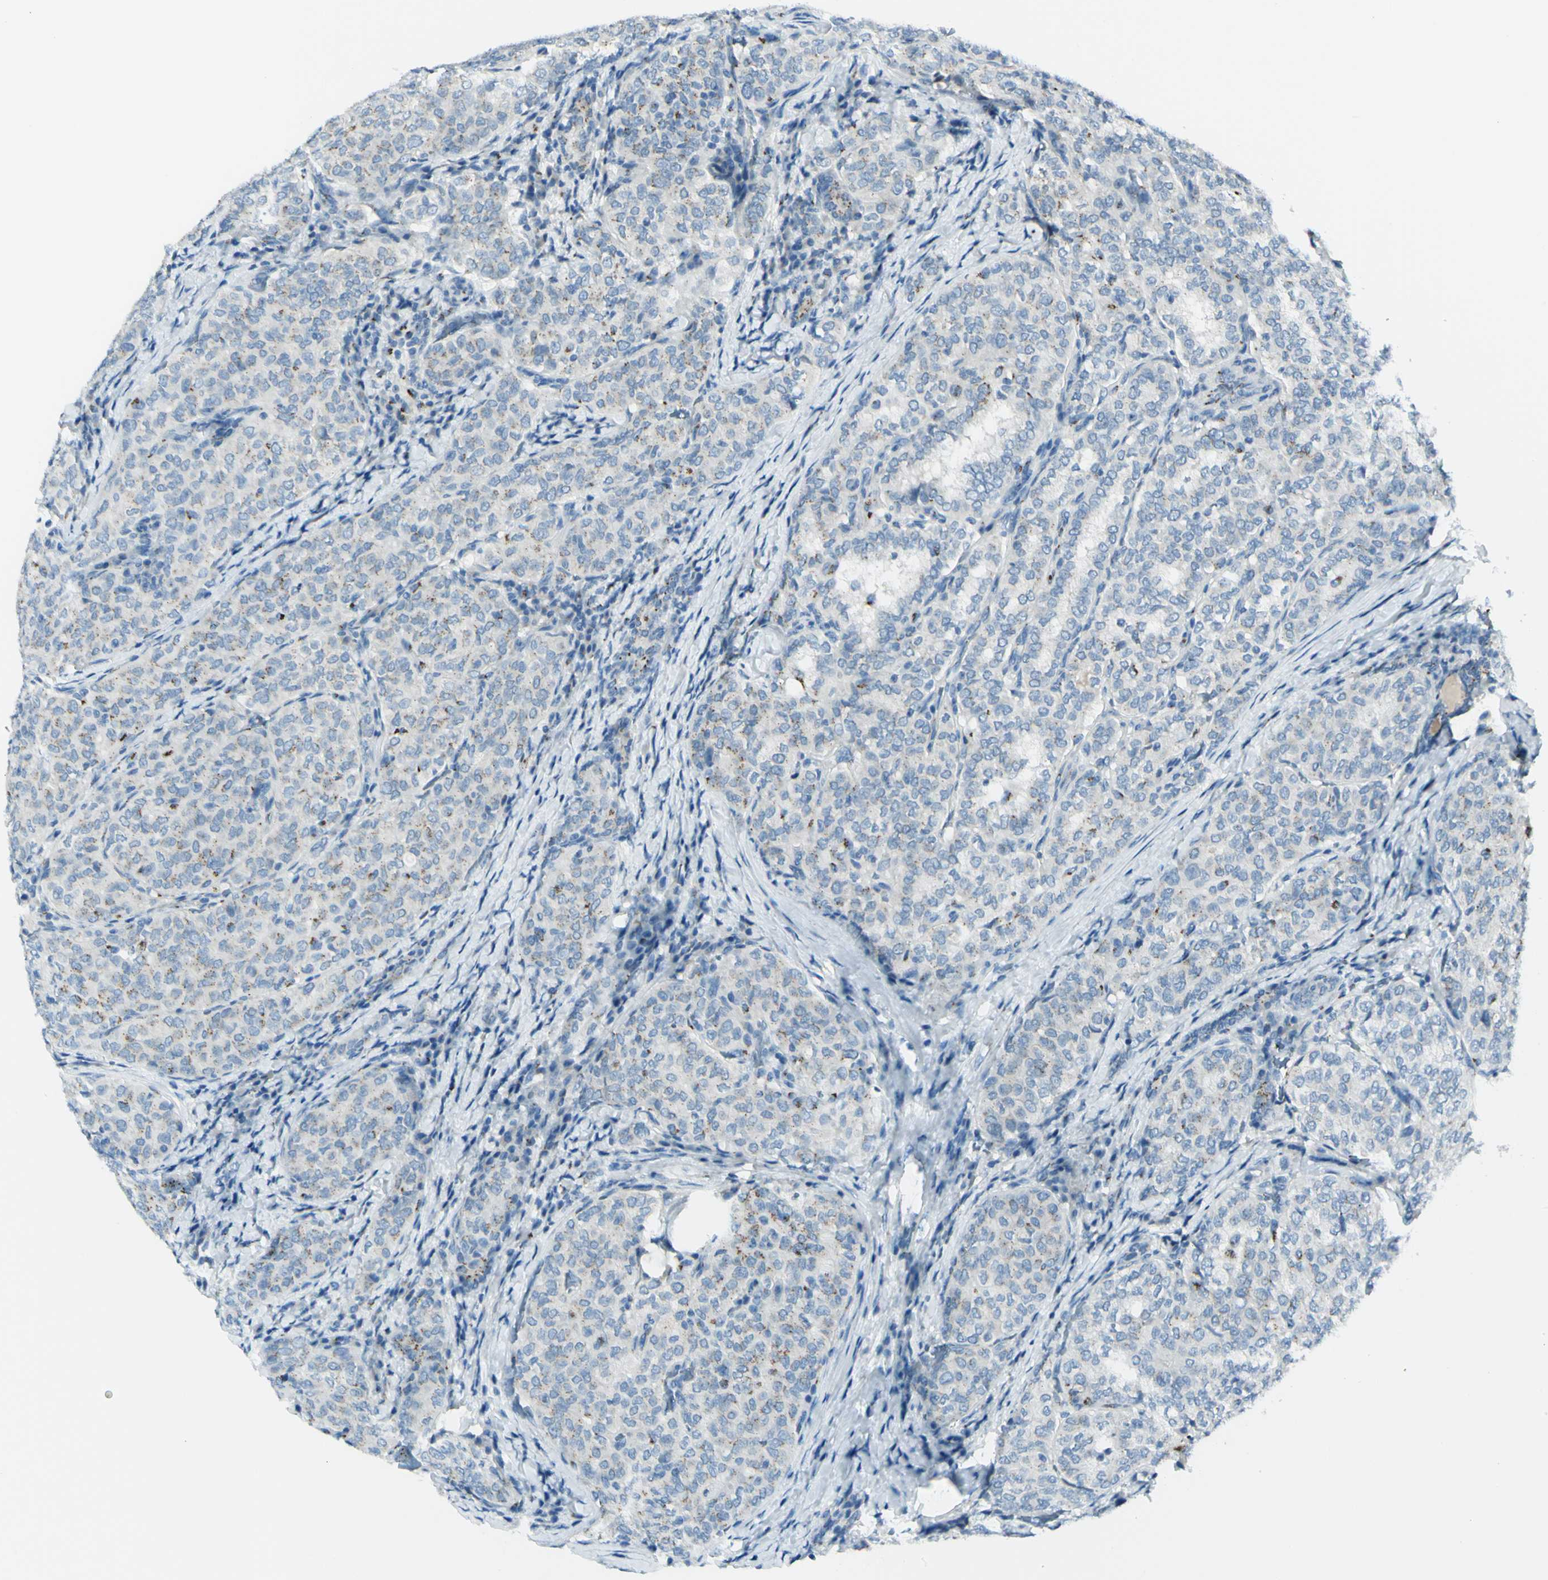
{"staining": {"intensity": "weak", "quantity": "25%-75%", "location": "cytoplasmic/membranous"}, "tissue": "thyroid cancer", "cell_type": "Tumor cells", "image_type": "cancer", "snomed": [{"axis": "morphology", "description": "Normal tissue, NOS"}, {"axis": "morphology", "description": "Papillary adenocarcinoma, NOS"}, {"axis": "topography", "description": "Thyroid gland"}], "caption": "Immunohistochemistry (IHC) histopathology image of neoplastic tissue: human thyroid papillary adenocarcinoma stained using immunohistochemistry (IHC) reveals low levels of weak protein expression localized specifically in the cytoplasmic/membranous of tumor cells, appearing as a cytoplasmic/membranous brown color.", "gene": "B4GALT1", "patient": {"sex": "female", "age": 30}}